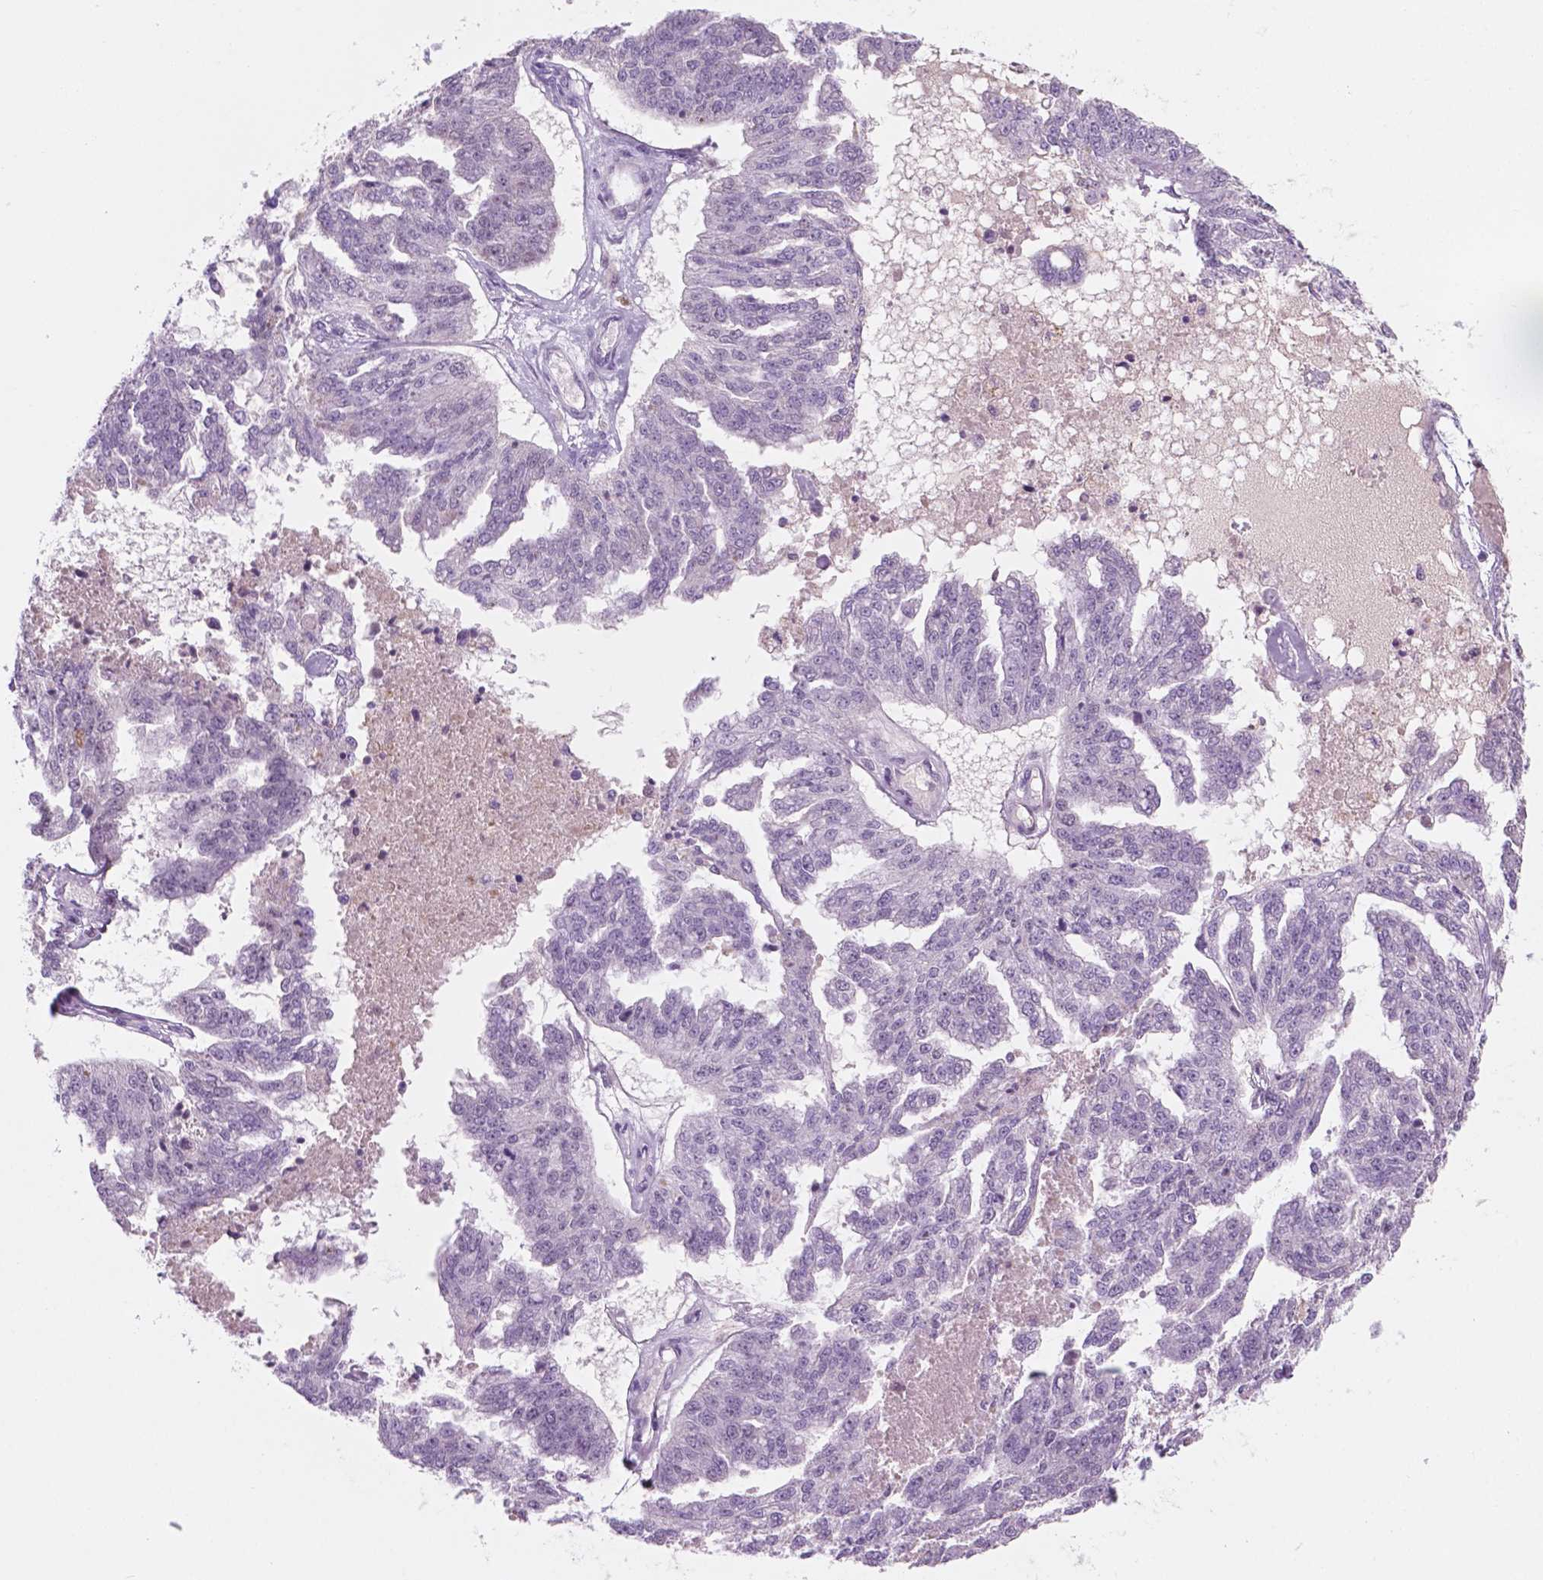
{"staining": {"intensity": "negative", "quantity": "none", "location": "none"}, "tissue": "ovarian cancer", "cell_type": "Tumor cells", "image_type": "cancer", "snomed": [{"axis": "morphology", "description": "Cystadenocarcinoma, serous, NOS"}, {"axis": "topography", "description": "Ovary"}], "caption": "Immunohistochemical staining of human serous cystadenocarcinoma (ovarian) demonstrates no significant expression in tumor cells.", "gene": "CTR9", "patient": {"sex": "female", "age": 58}}